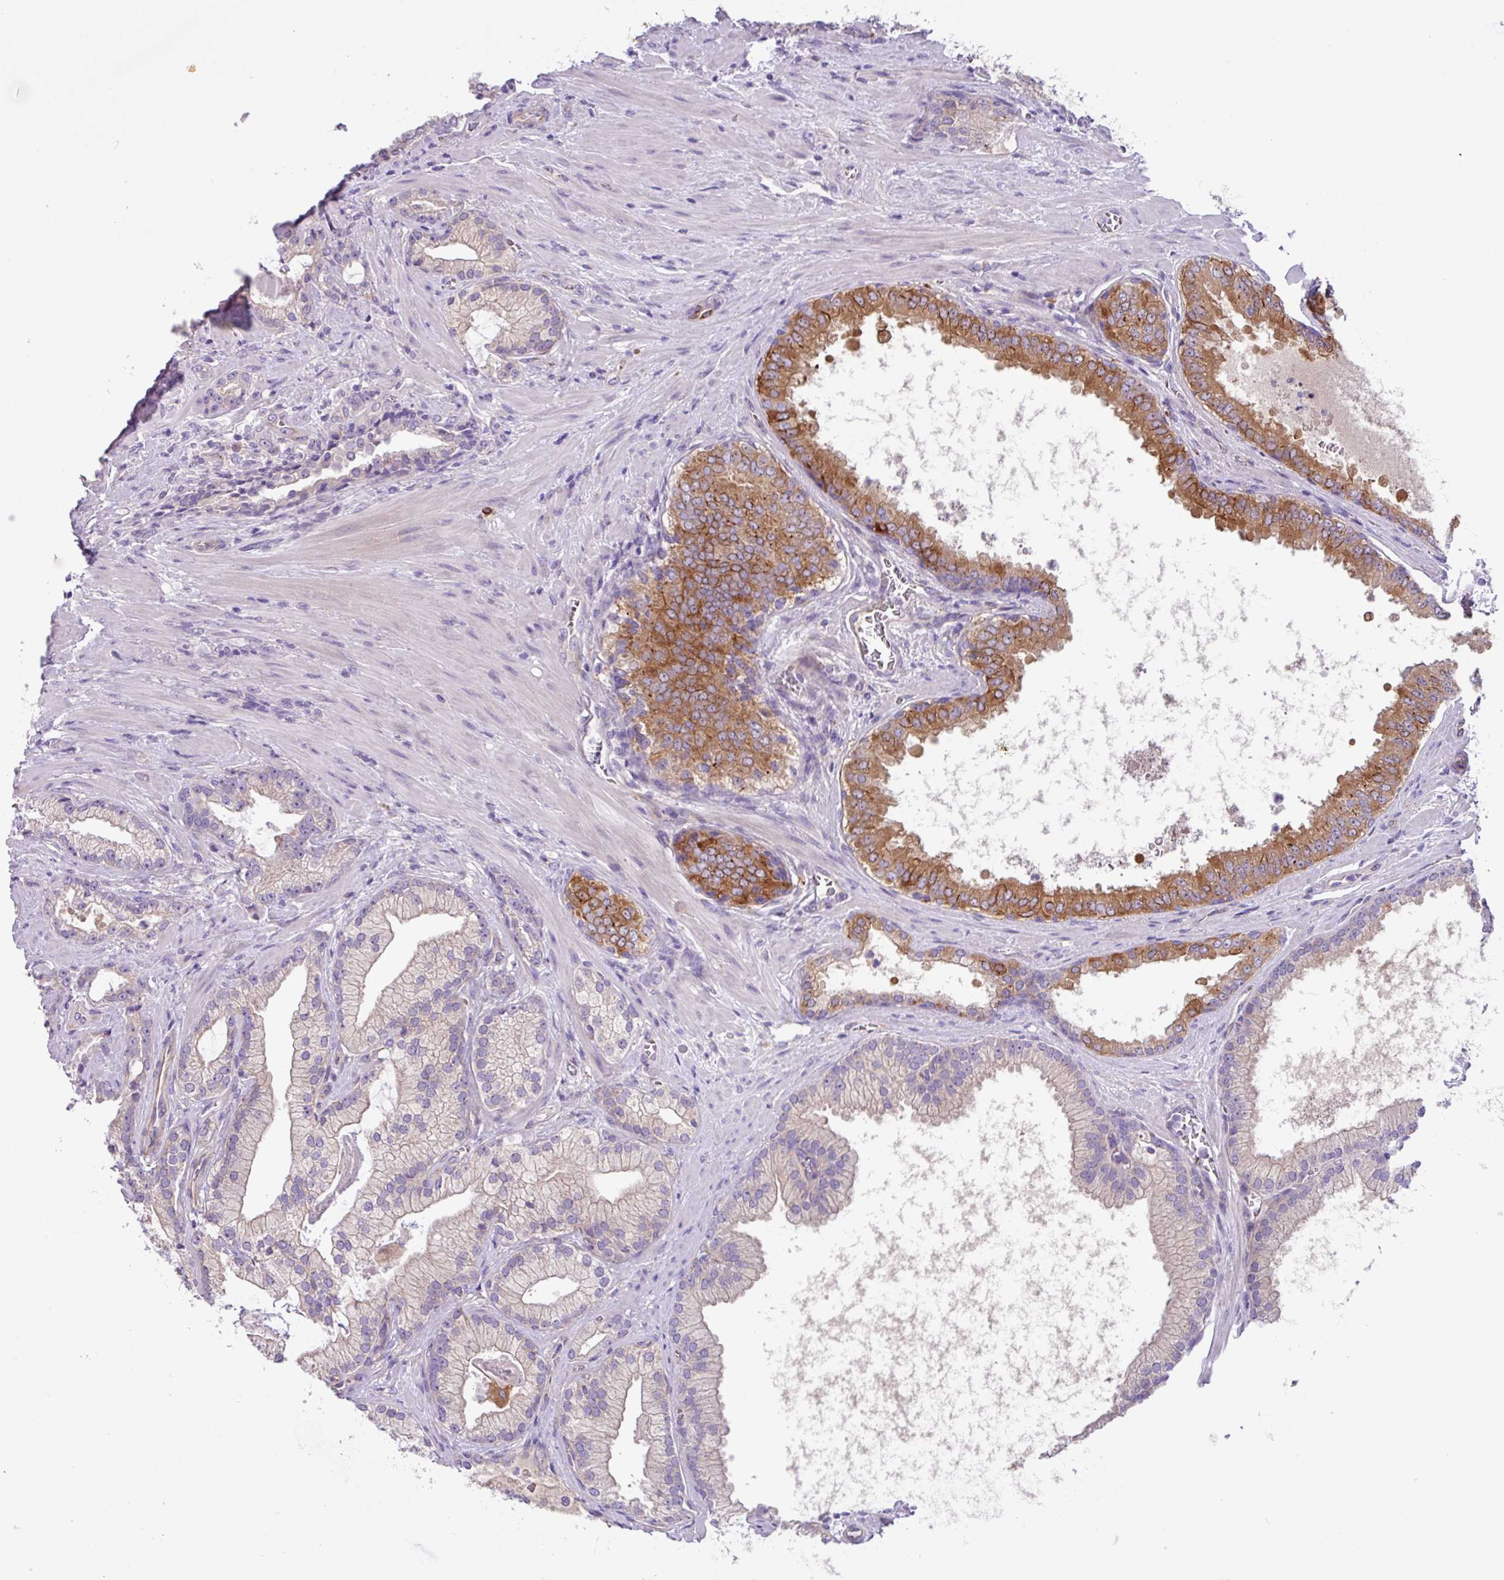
{"staining": {"intensity": "negative", "quantity": "none", "location": "none"}, "tissue": "prostate cancer", "cell_type": "Tumor cells", "image_type": "cancer", "snomed": [{"axis": "morphology", "description": "Adenocarcinoma, High grade"}, {"axis": "topography", "description": "Prostate"}], "caption": "The immunohistochemistry micrograph has no significant expression in tumor cells of prostate high-grade adenocarcinoma tissue.", "gene": "MRM2", "patient": {"sex": "male", "age": 68}}